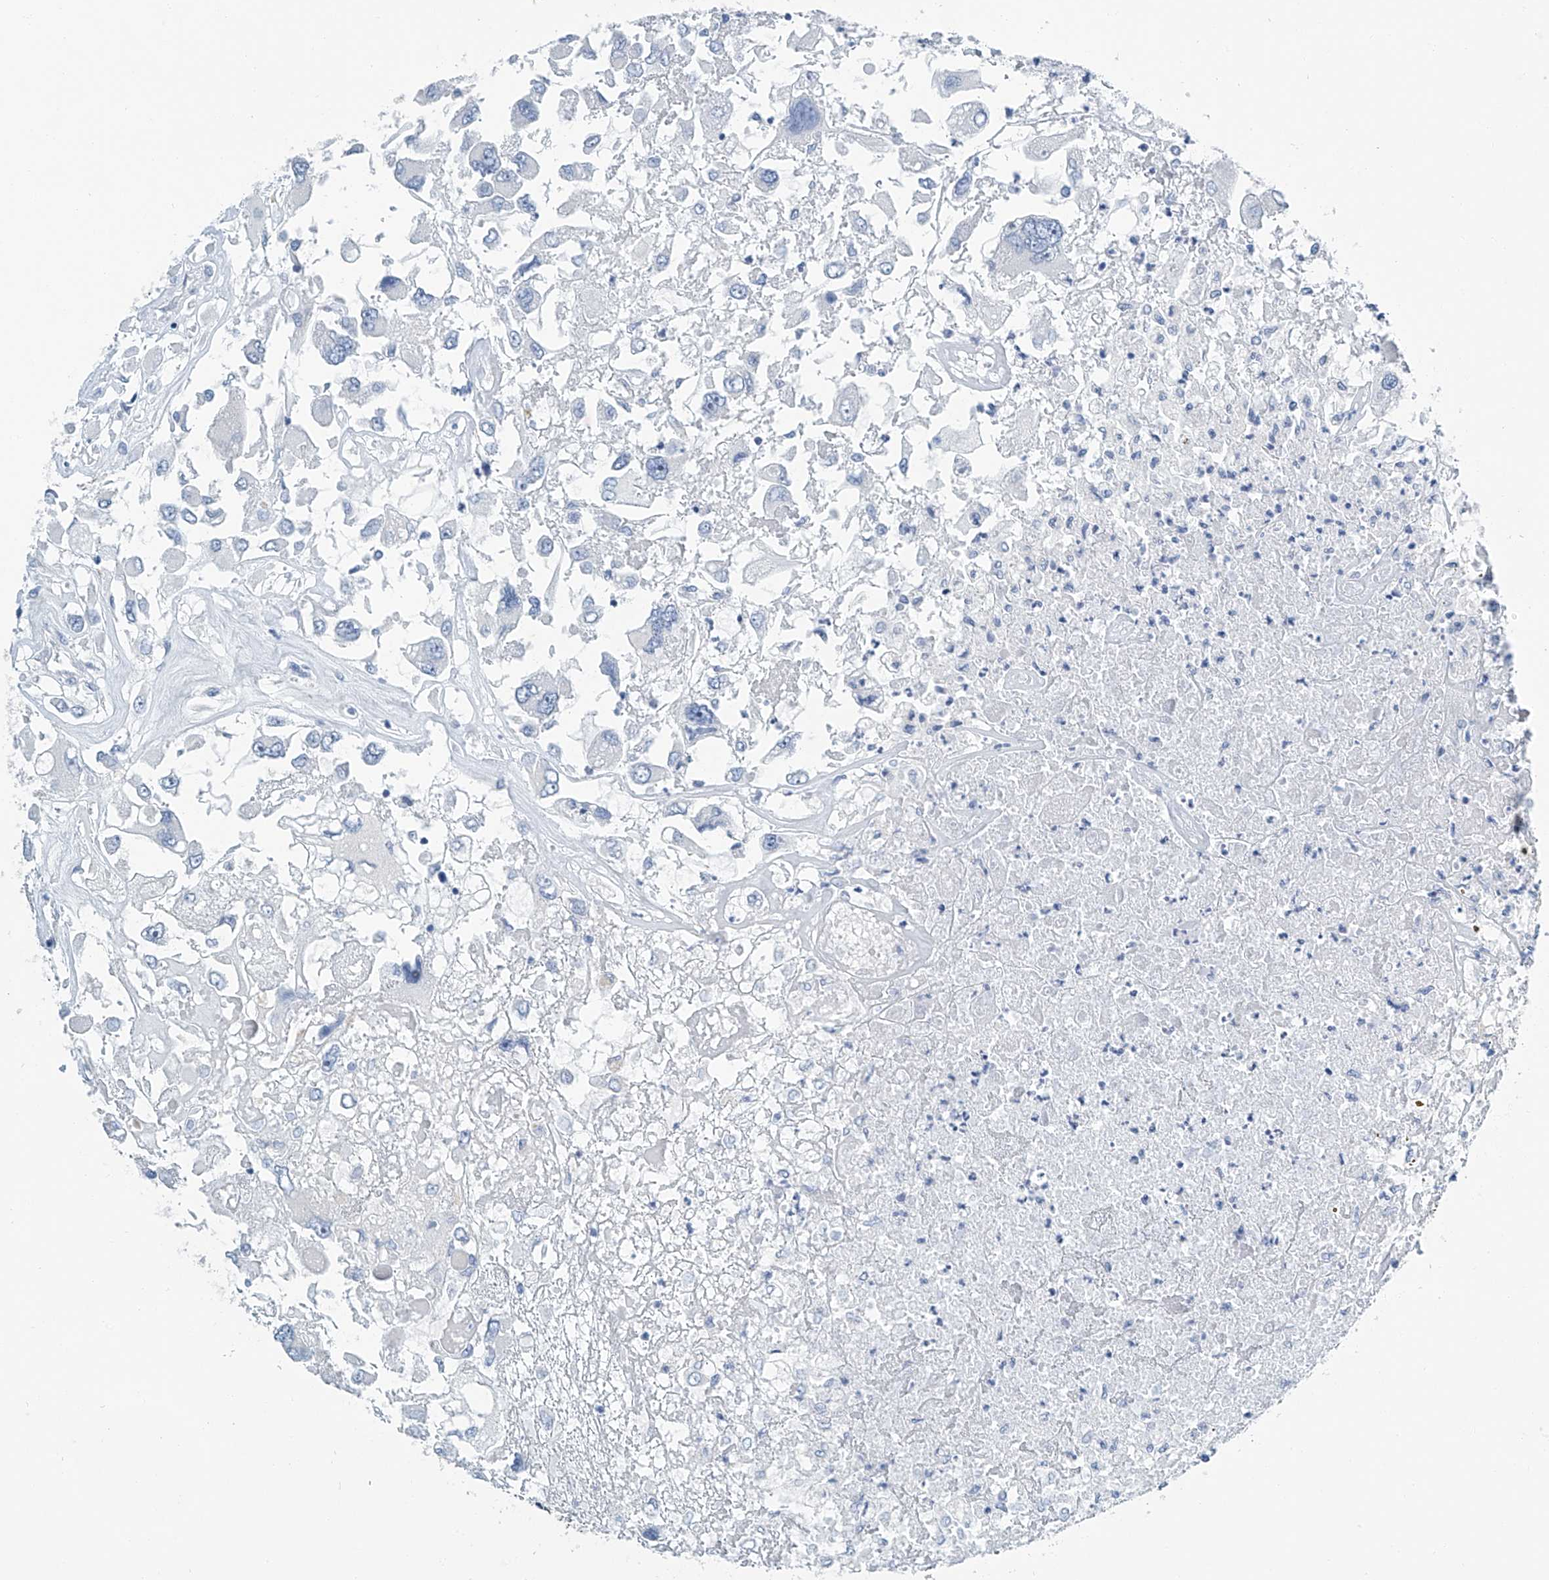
{"staining": {"intensity": "negative", "quantity": "none", "location": "none"}, "tissue": "renal cancer", "cell_type": "Tumor cells", "image_type": "cancer", "snomed": [{"axis": "morphology", "description": "Adenocarcinoma, NOS"}, {"axis": "topography", "description": "Kidney"}], "caption": "Tumor cells show no significant staining in adenocarcinoma (renal).", "gene": "CYP2A7", "patient": {"sex": "female", "age": 52}}